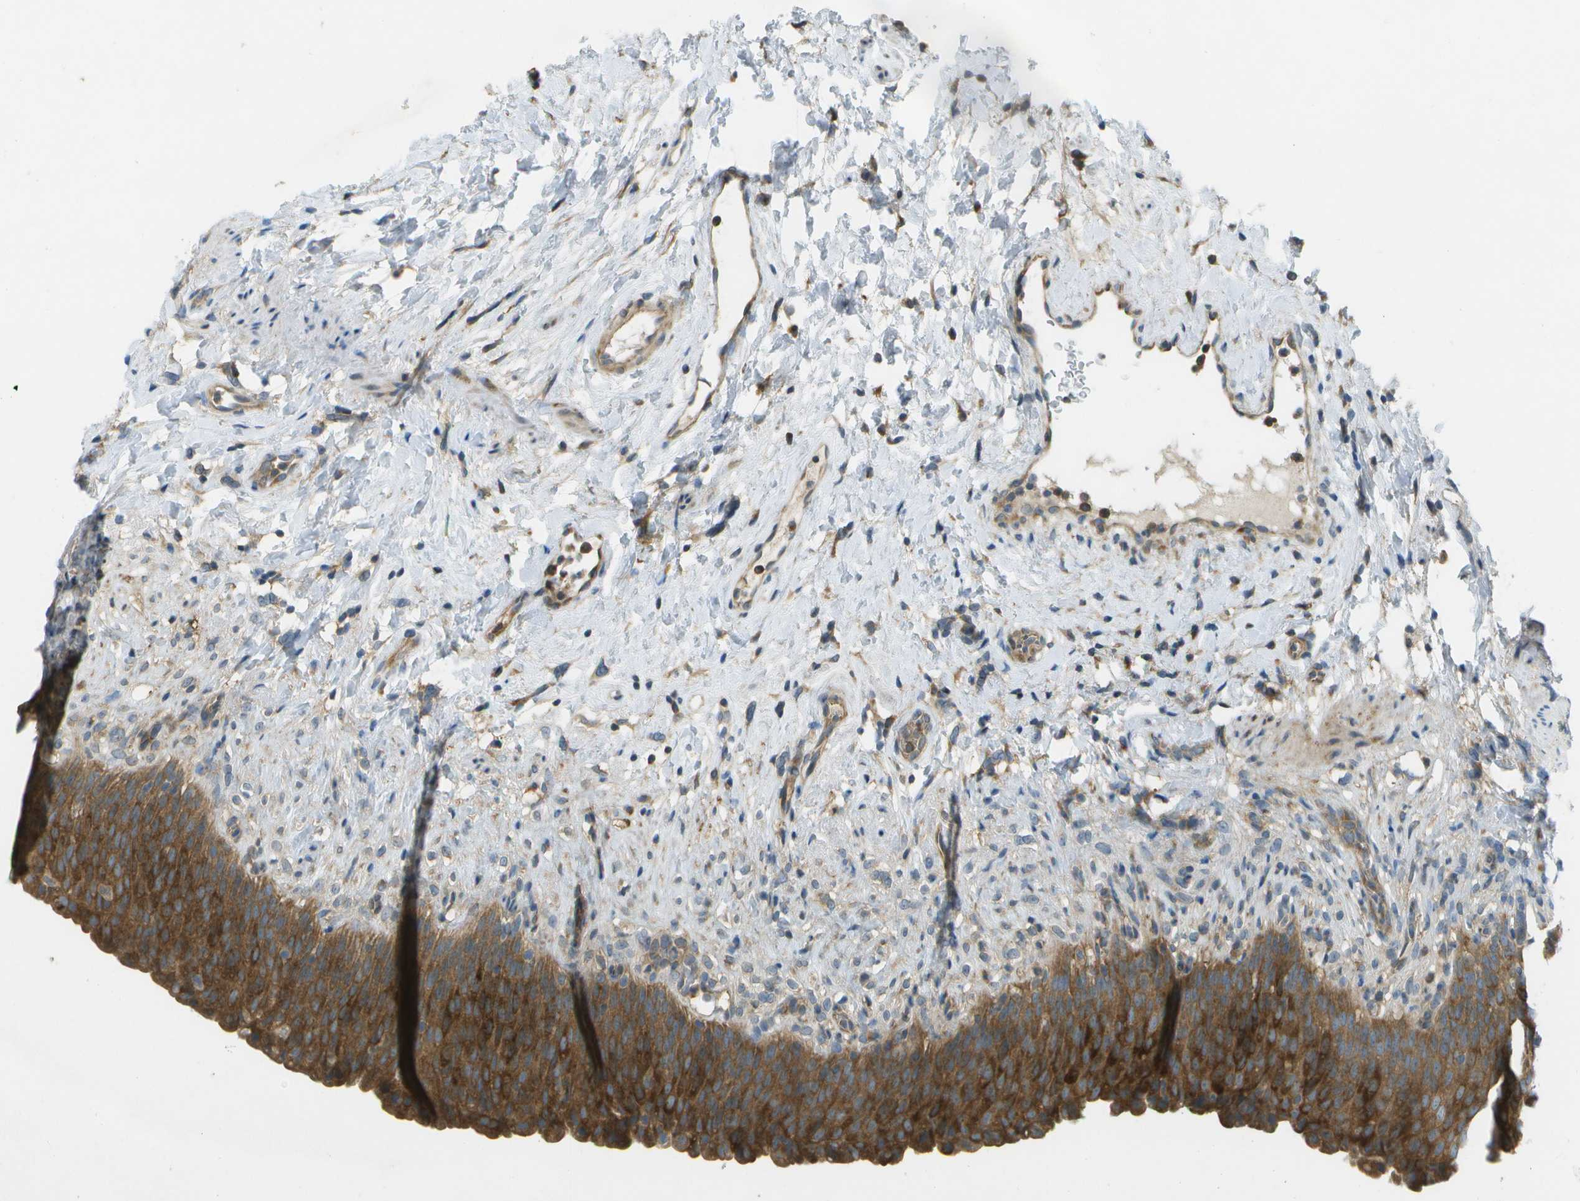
{"staining": {"intensity": "strong", "quantity": ">75%", "location": "cytoplasmic/membranous"}, "tissue": "urinary bladder", "cell_type": "Urothelial cells", "image_type": "normal", "snomed": [{"axis": "morphology", "description": "Normal tissue, NOS"}, {"axis": "topography", "description": "Urinary bladder"}], "caption": "IHC micrograph of normal urinary bladder: human urinary bladder stained using immunohistochemistry reveals high levels of strong protein expression localized specifically in the cytoplasmic/membranous of urothelial cells, appearing as a cytoplasmic/membranous brown color.", "gene": "WNK2", "patient": {"sex": "female", "age": 79}}